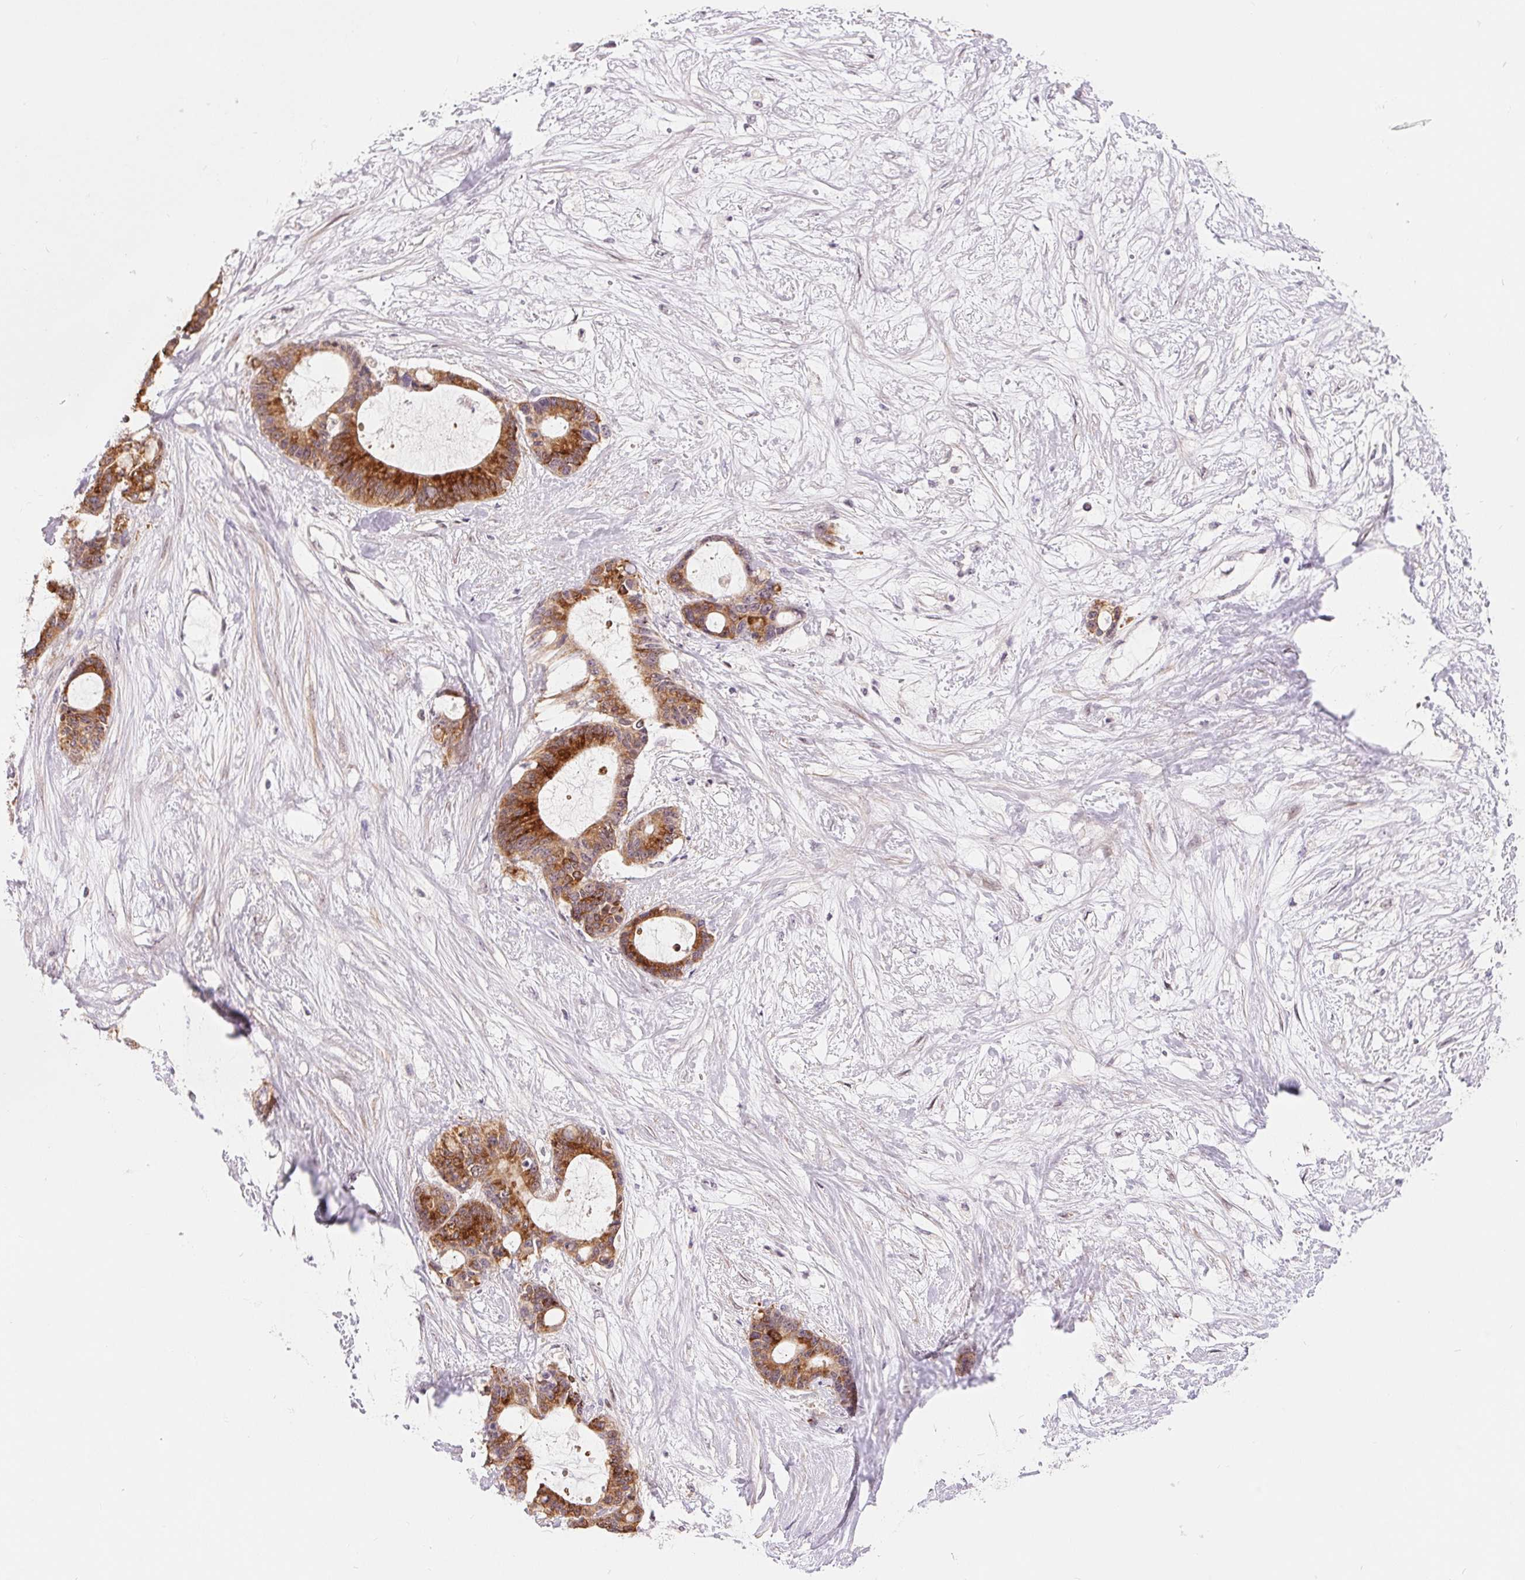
{"staining": {"intensity": "strong", "quantity": ">75%", "location": "cytoplasmic/membranous"}, "tissue": "liver cancer", "cell_type": "Tumor cells", "image_type": "cancer", "snomed": [{"axis": "morphology", "description": "Normal tissue, NOS"}, {"axis": "morphology", "description": "Cholangiocarcinoma"}, {"axis": "topography", "description": "Liver"}, {"axis": "topography", "description": "Peripheral nerve tissue"}], "caption": "The immunohistochemical stain highlights strong cytoplasmic/membranous positivity in tumor cells of liver cancer tissue.", "gene": "NRG2", "patient": {"sex": "female", "age": 73}}